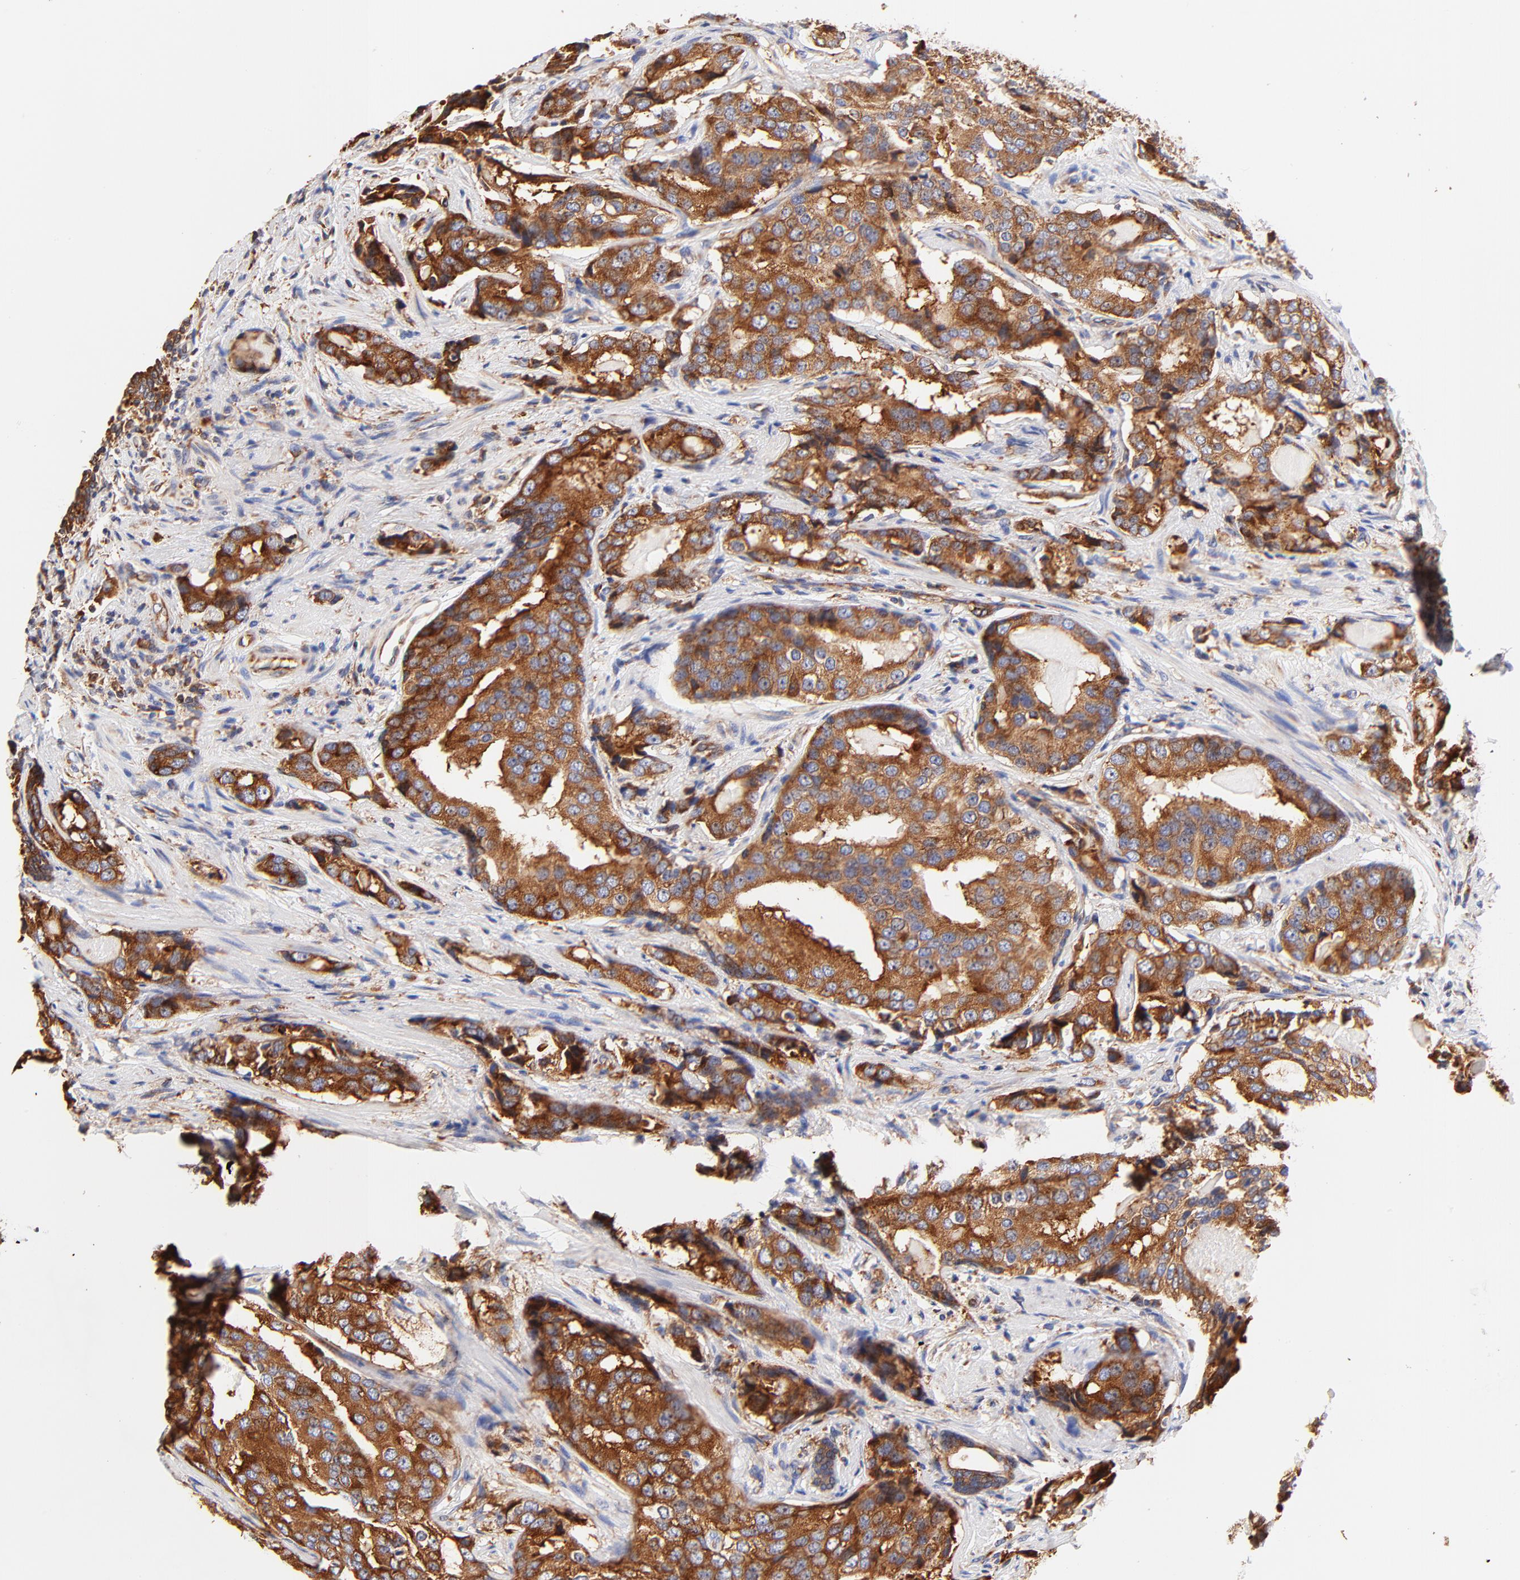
{"staining": {"intensity": "strong", "quantity": ">75%", "location": "cytoplasmic/membranous"}, "tissue": "prostate cancer", "cell_type": "Tumor cells", "image_type": "cancer", "snomed": [{"axis": "morphology", "description": "Adenocarcinoma, High grade"}, {"axis": "topography", "description": "Prostate"}], "caption": "Immunohistochemistry staining of prostate cancer (high-grade adenocarcinoma), which reveals high levels of strong cytoplasmic/membranous staining in approximately >75% of tumor cells indicating strong cytoplasmic/membranous protein positivity. The staining was performed using DAB (brown) for protein detection and nuclei were counterstained in hematoxylin (blue).", "gene": "RPL27", "patient": {"sex": "male", "age": 58}}